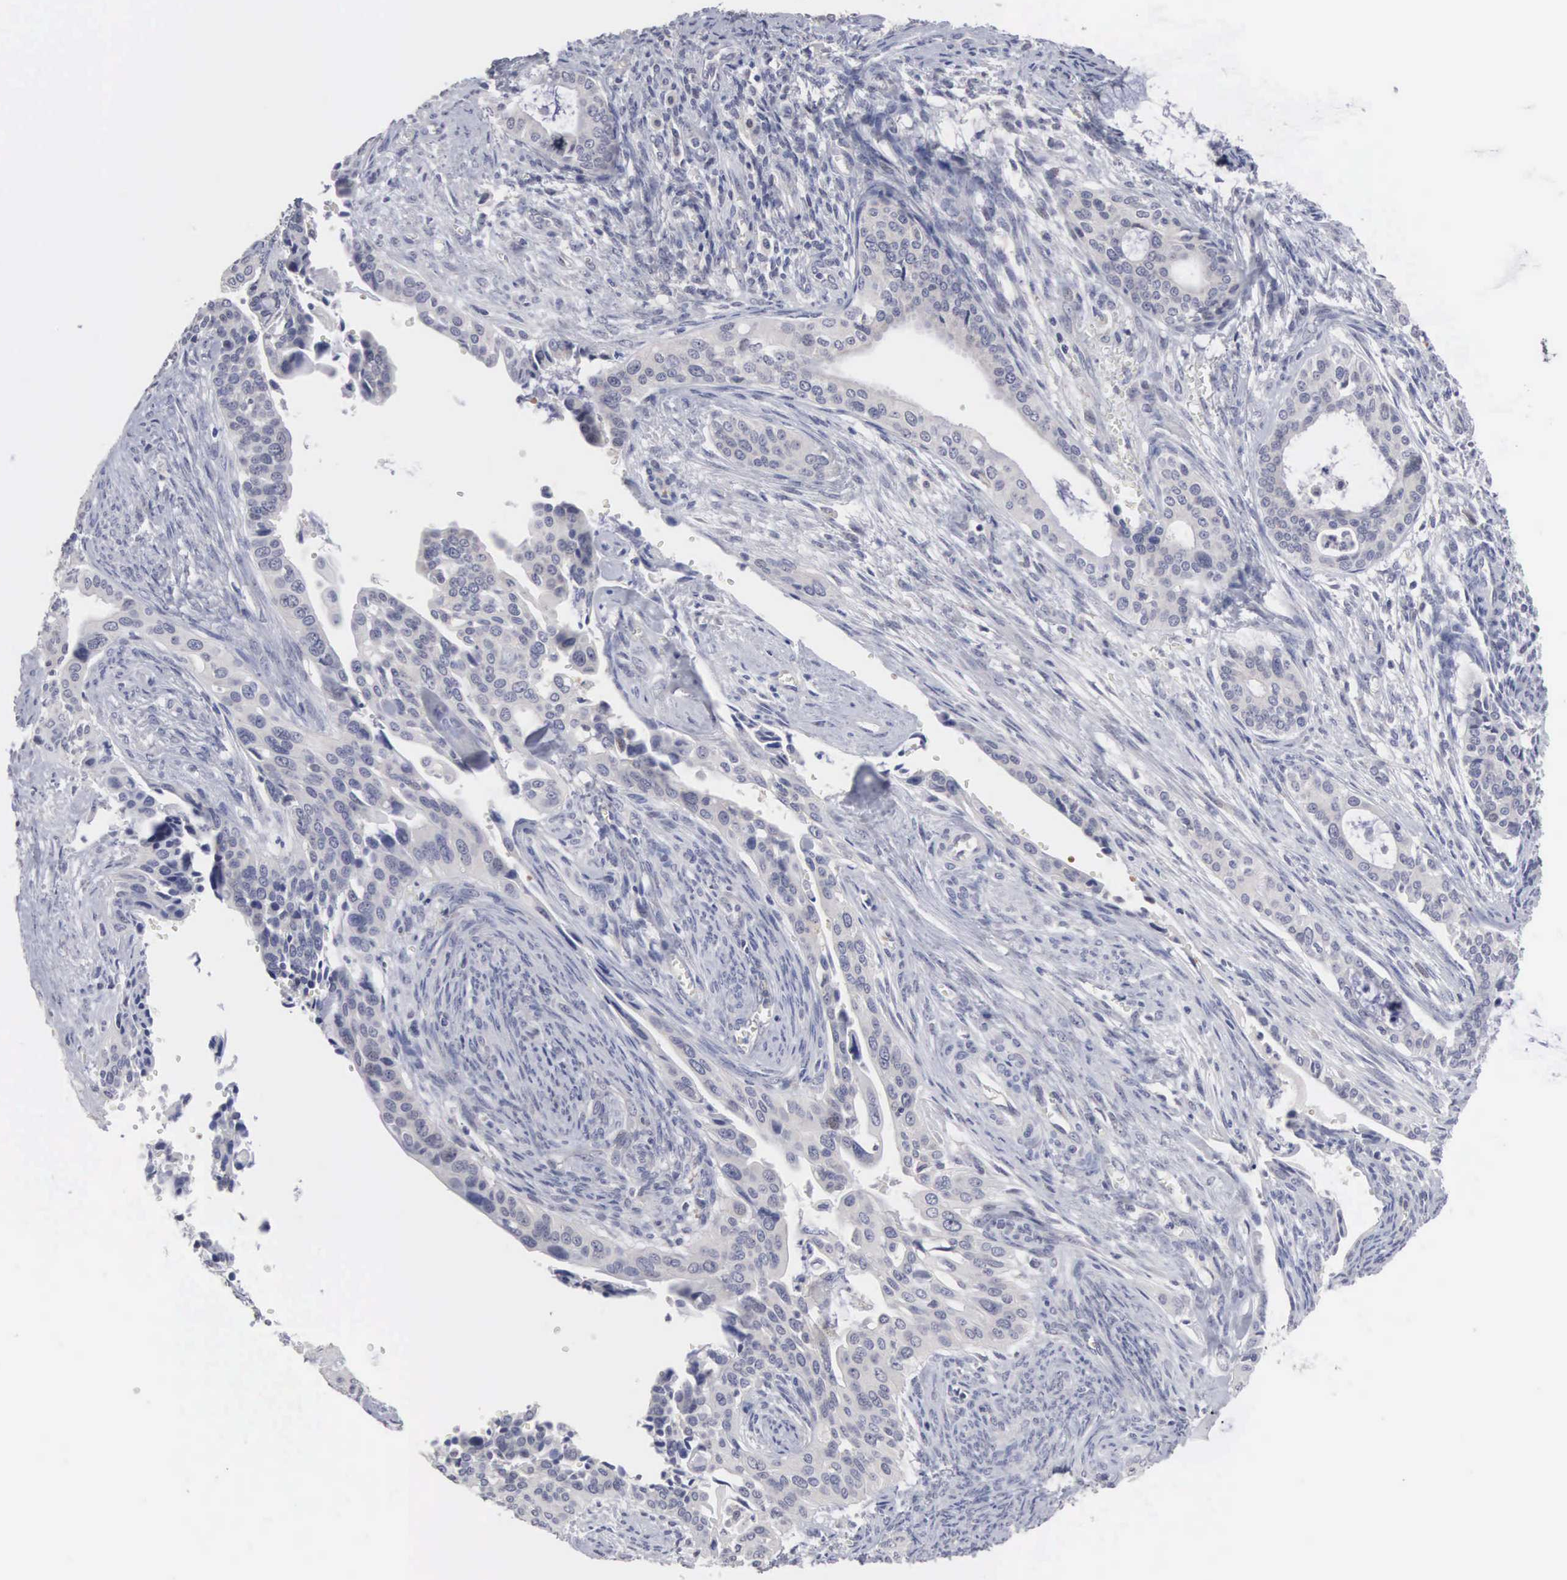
{"staining": {"intensity": "negative", "quantity": "none", "location": "none"}, "tissue": "cervical cancer", "cell_type": "Tumor cells", "image_type": "cancer", "snomed": [{"axis": "morphology", "description": "Squamous cell carcinoma, NOS"}, {"axis": "topography", "description": "Cervix"}], "caption": "Micrograph shows no protein positivity in tumor cells of cervical squamous cell carcinoma tissue.", "gene": "ACOT4", "patient": {"sex": "female", "age": 34}}